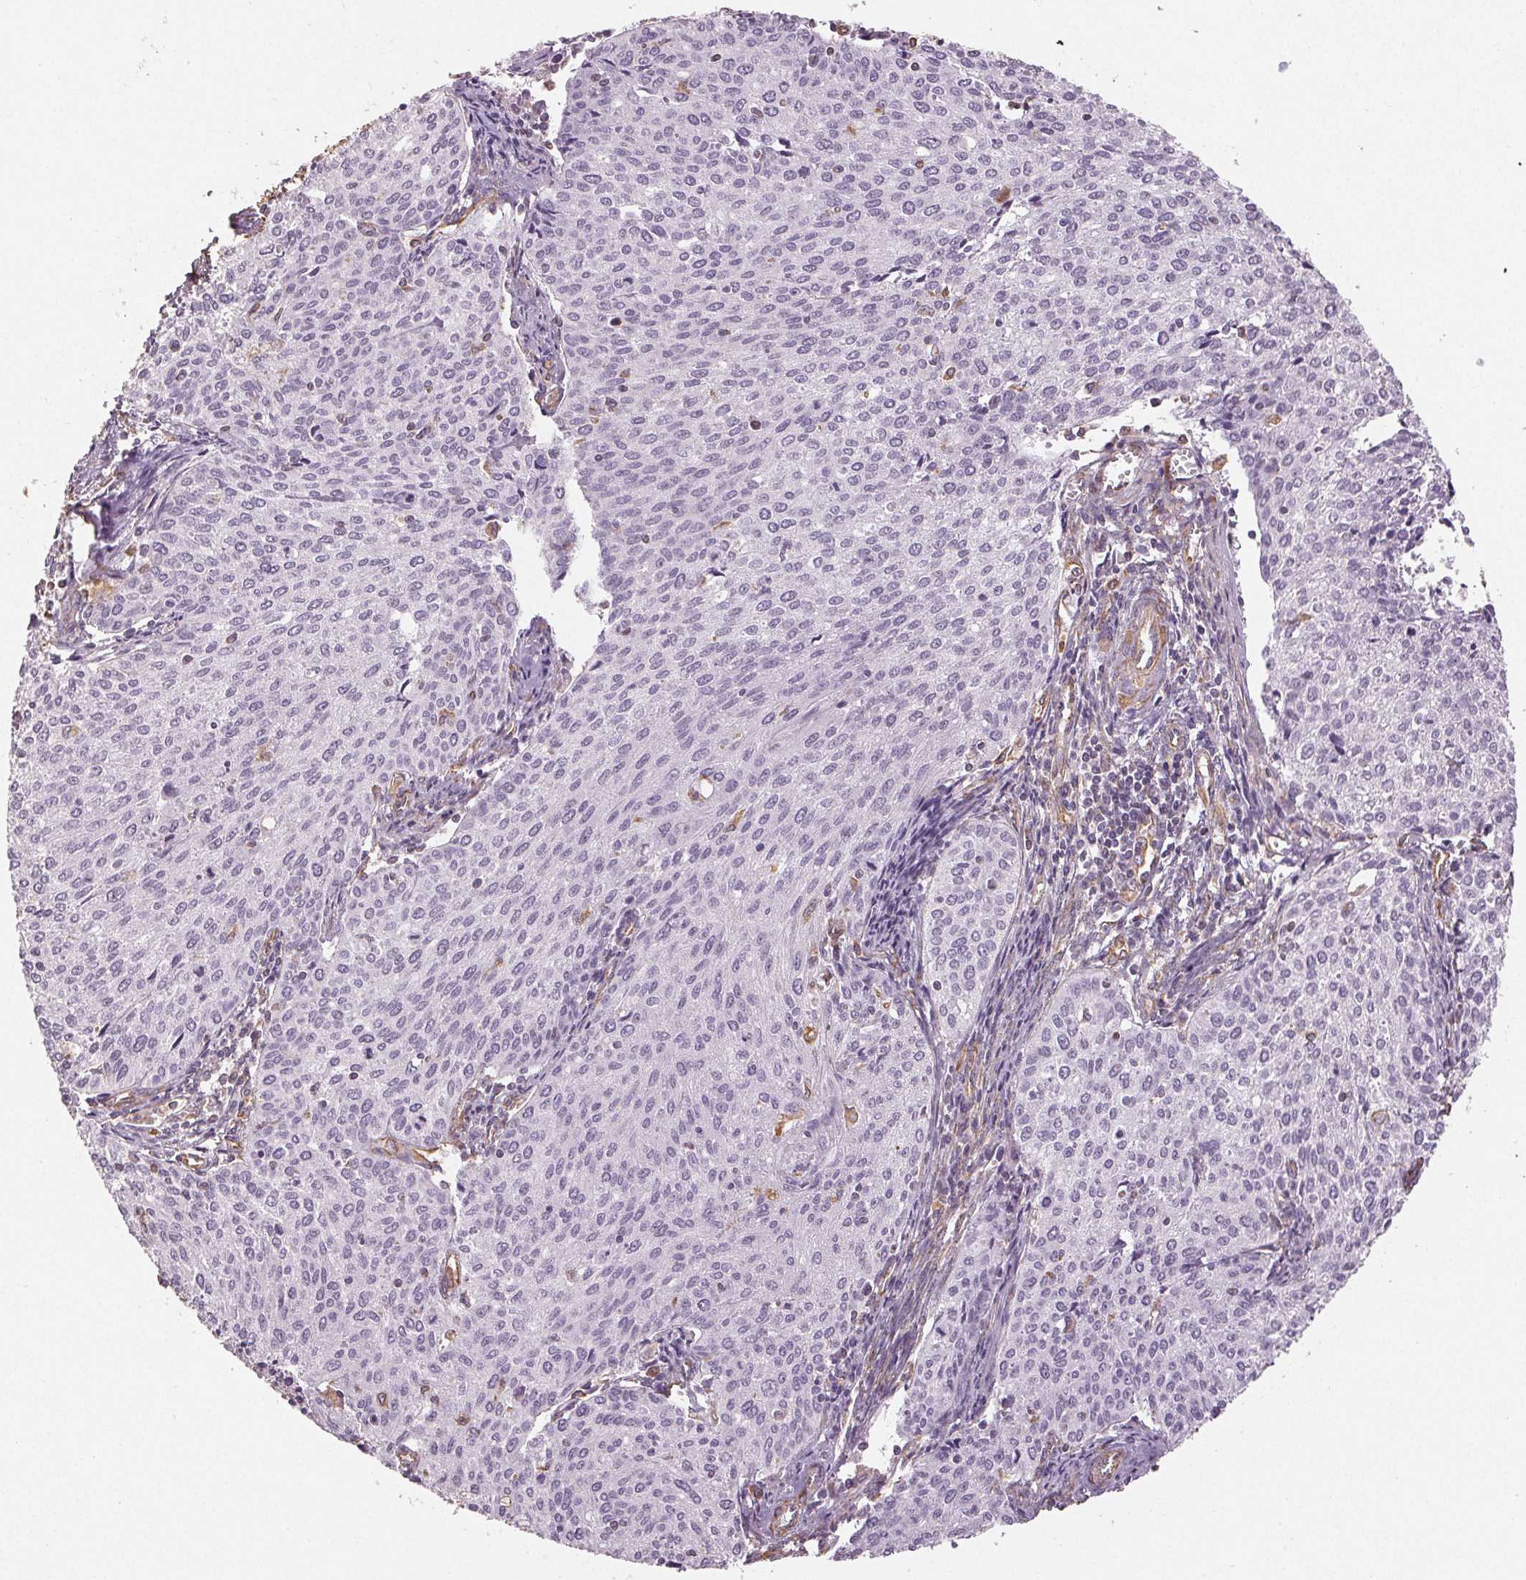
{"staining": {"intensity": "negative", "quantity": "none", "location": "none"}, "tissue": "cervical cancer", "cell_type": "Tumor cells", "image_type": "cancer", "snomed": [{"axis": "morphology", "description": "Squamous cell carcinoma, NOS"}, {"axis": "topography", "description": "Cervix"}], "caption": "DAB (3,3'-diaminobenzidine) immunohistochemical staining of cervical cancer demonstrates no significant positivity in tumor cells.", "gene": "COL7A1", "patient": {"sex": "female", "age": 38}}